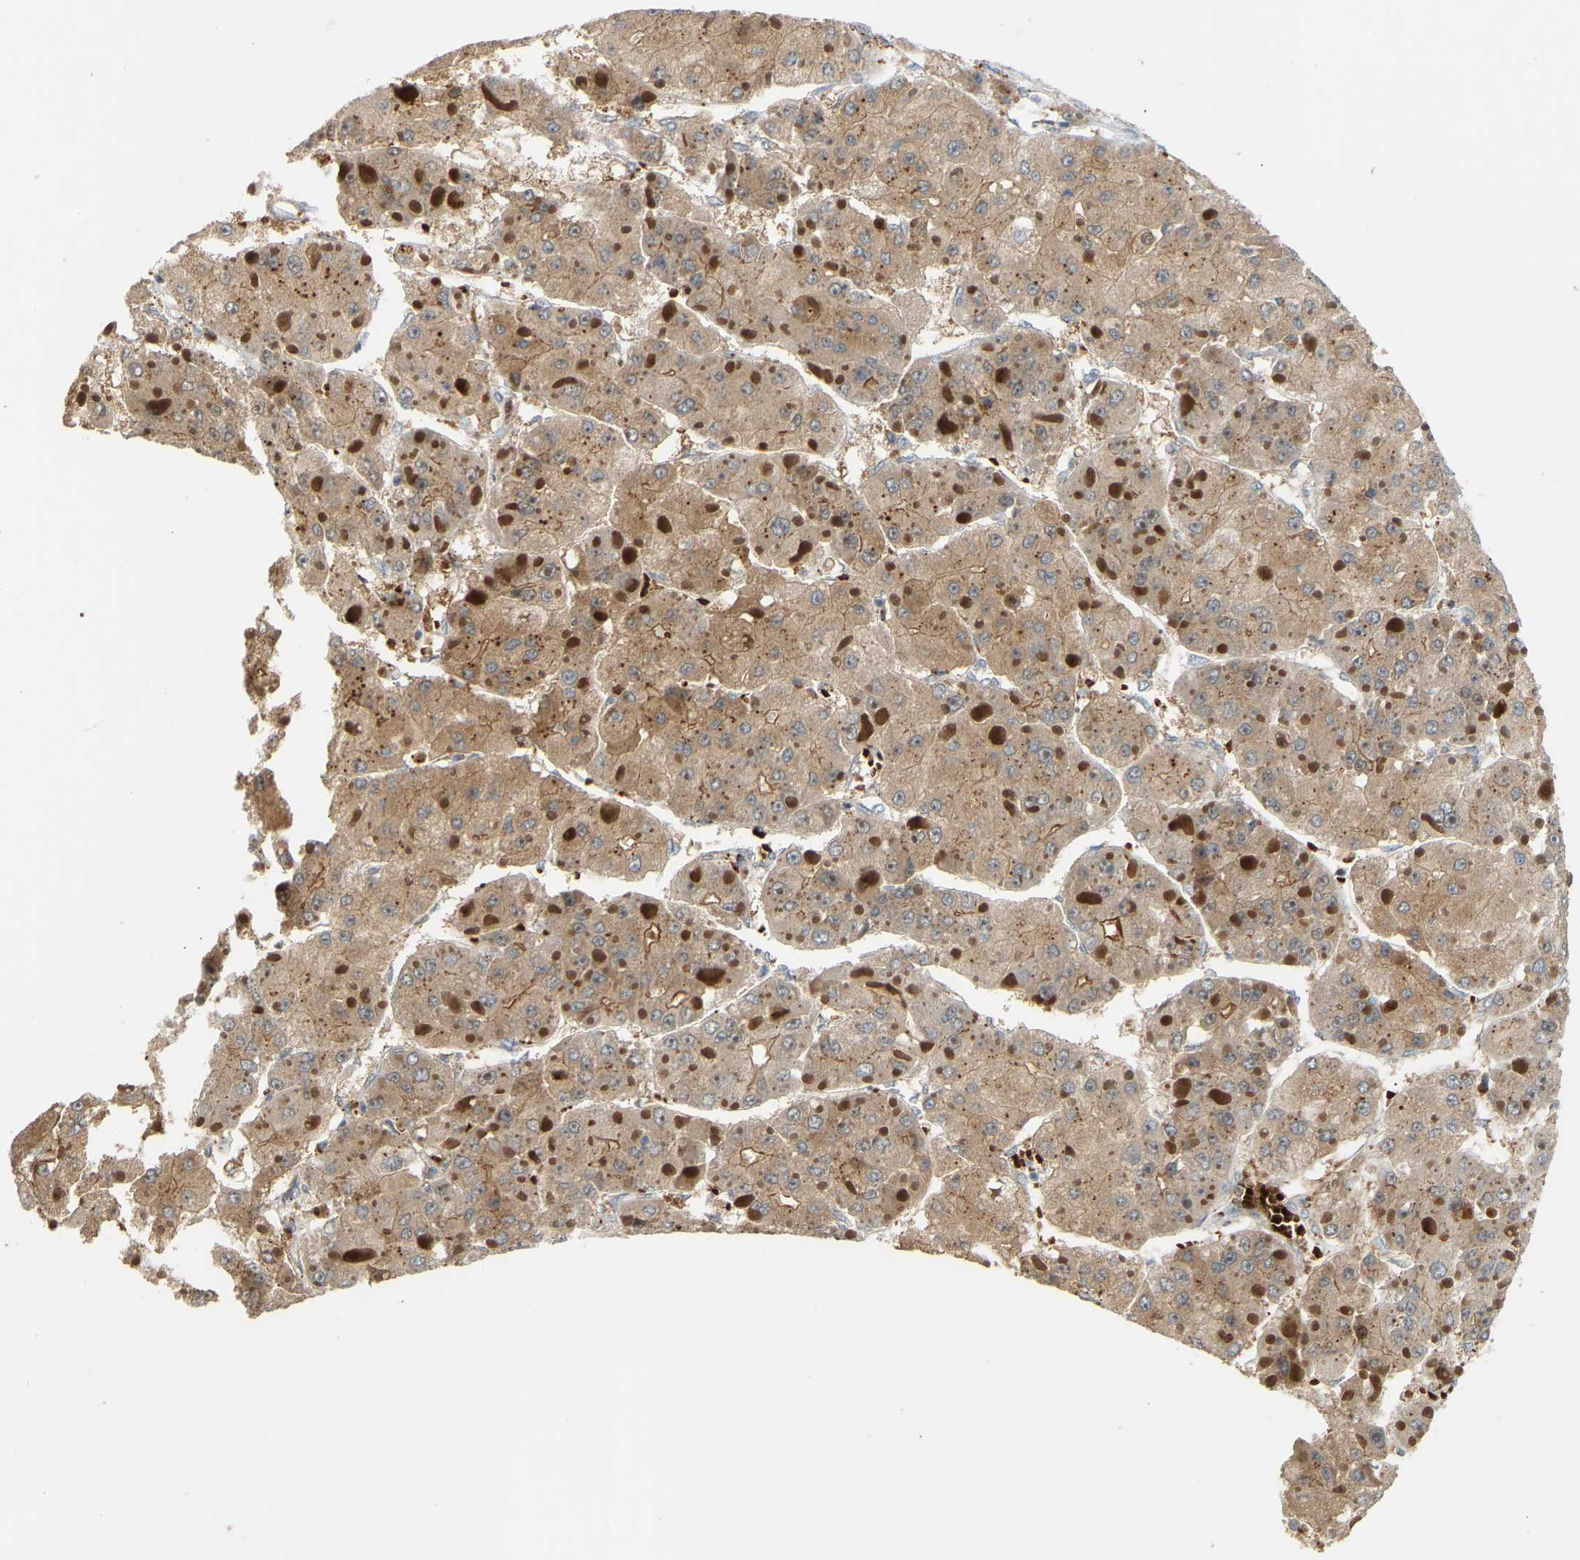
{"staining": {"intensity": "moderate", "quantity": ">75%", "location": "cytoplasmic/membranous"}, "tissue": "liver cancer", "cell_type": "Tumor cells", "image_type": "cancer", "snomed": [{"axis": "morphology", "description": "Carcinoma, Hepatocellular, NOS"}, {"axis": "topography", "description": "Liver"}], "caption": "IHC micrograph of neoplastic tissue: human liver cancer stained using IHC displays medium levels of moderate protein expression localized specifically in the cytoplasmic/membranous of tumor cells, appearing as a cytoplasmic/membranous brown color.", "gene": "POGLUT2", "patient": {"sex": "female", "age": 73}}